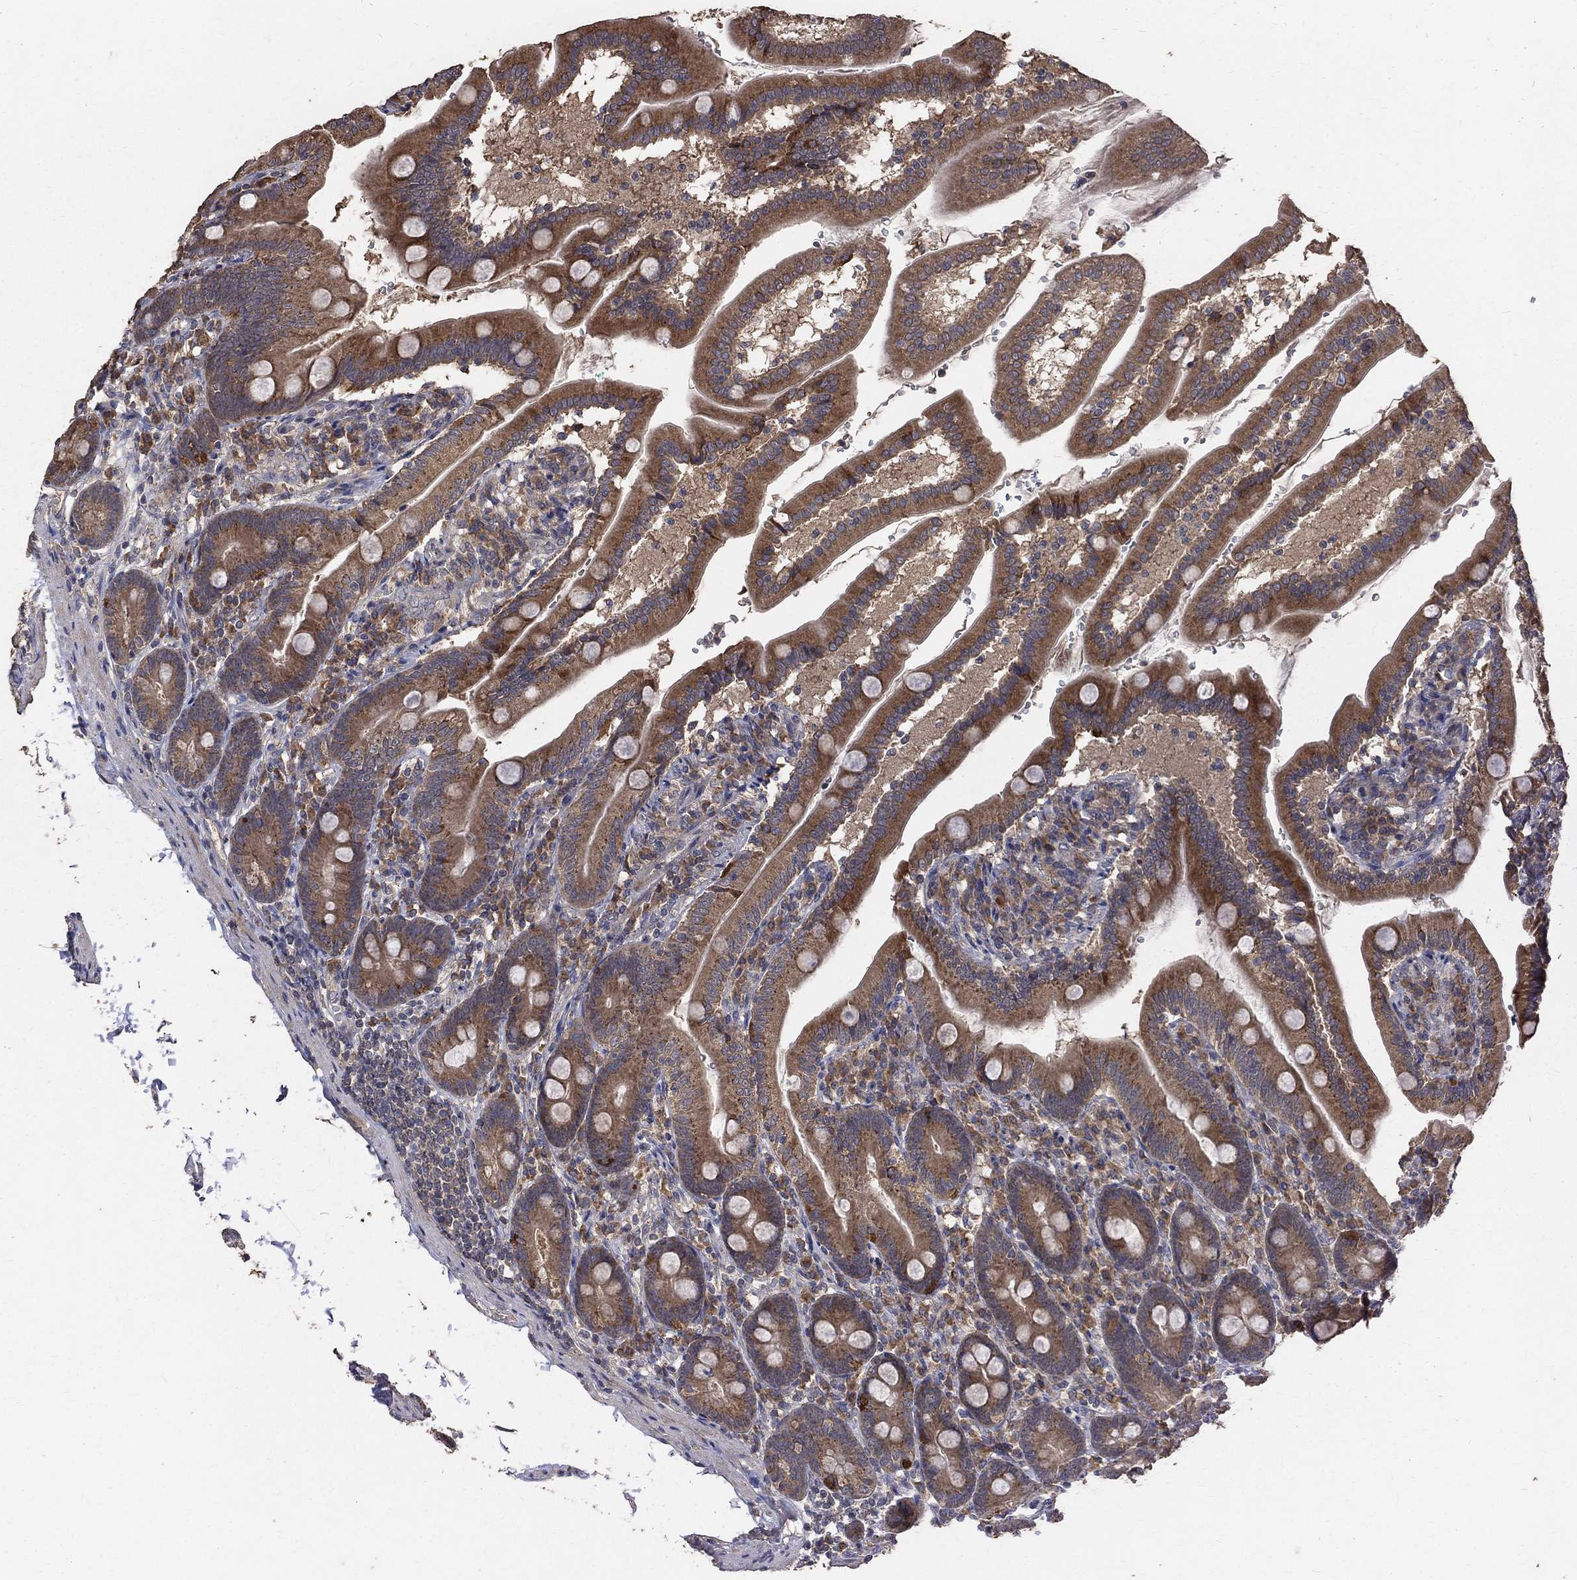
{"staining": {"intensity": "strong", "quantity": "25%-75%", "location": "cytoplasmic/membranous"}, "tissue": "duodenum", "cell_type": "Glandular cells", "image_type": "normal", "snomed": [{"axis": "morphology", "description": "Normal tissue, NOS"}, {"axis": "topography", "description": "Duodenum"}], "caption": "Duodenum stained with immunohistochemistry exhibits strong cytoplasmic/membranous positivity in about 25%-75% of glandular cells. (Brightfield microscopy of DAB IHC at high magnification).", "gene": "C17orf75", "patient": {"sex": "female", "age": 67}}